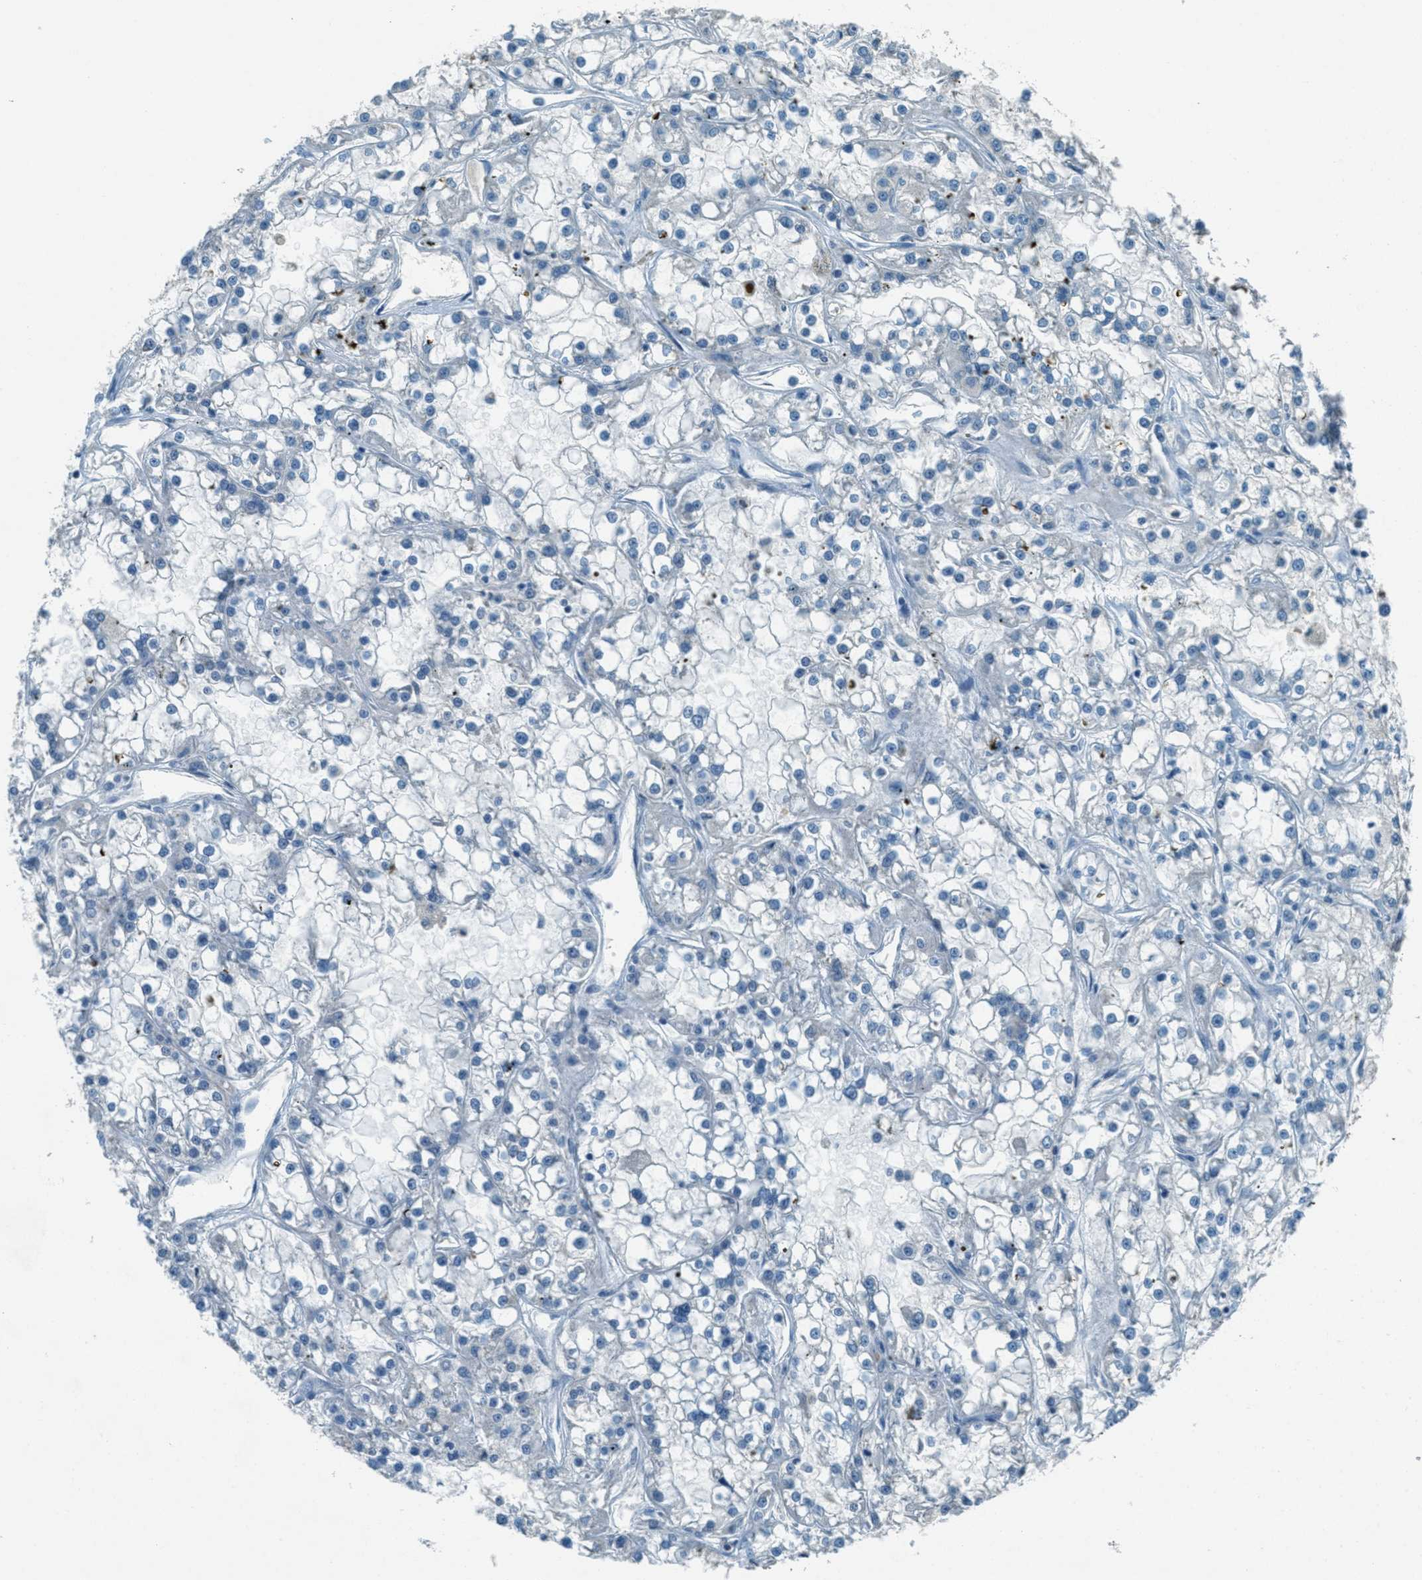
{"staining": {"intensity": "negative", "quantity": "none", "location": "none"}, "tissue": "renal cancer", "cell_type": "Tumor cells", "image_type": "cancer", "snomed": [{"axis": "morphology", "description": "Adenocarcinoma, NOS"}, {"axis": "topography", "description": "Kidney"}], "caption": "DAB (3,3'-diaminobenzidine) immunohistochemical staining of renal adenocarcinoma exhibits no significant staining in tumor cells.", "gene": "MSLN", "patient": {"sex": "female", "age": 52}}